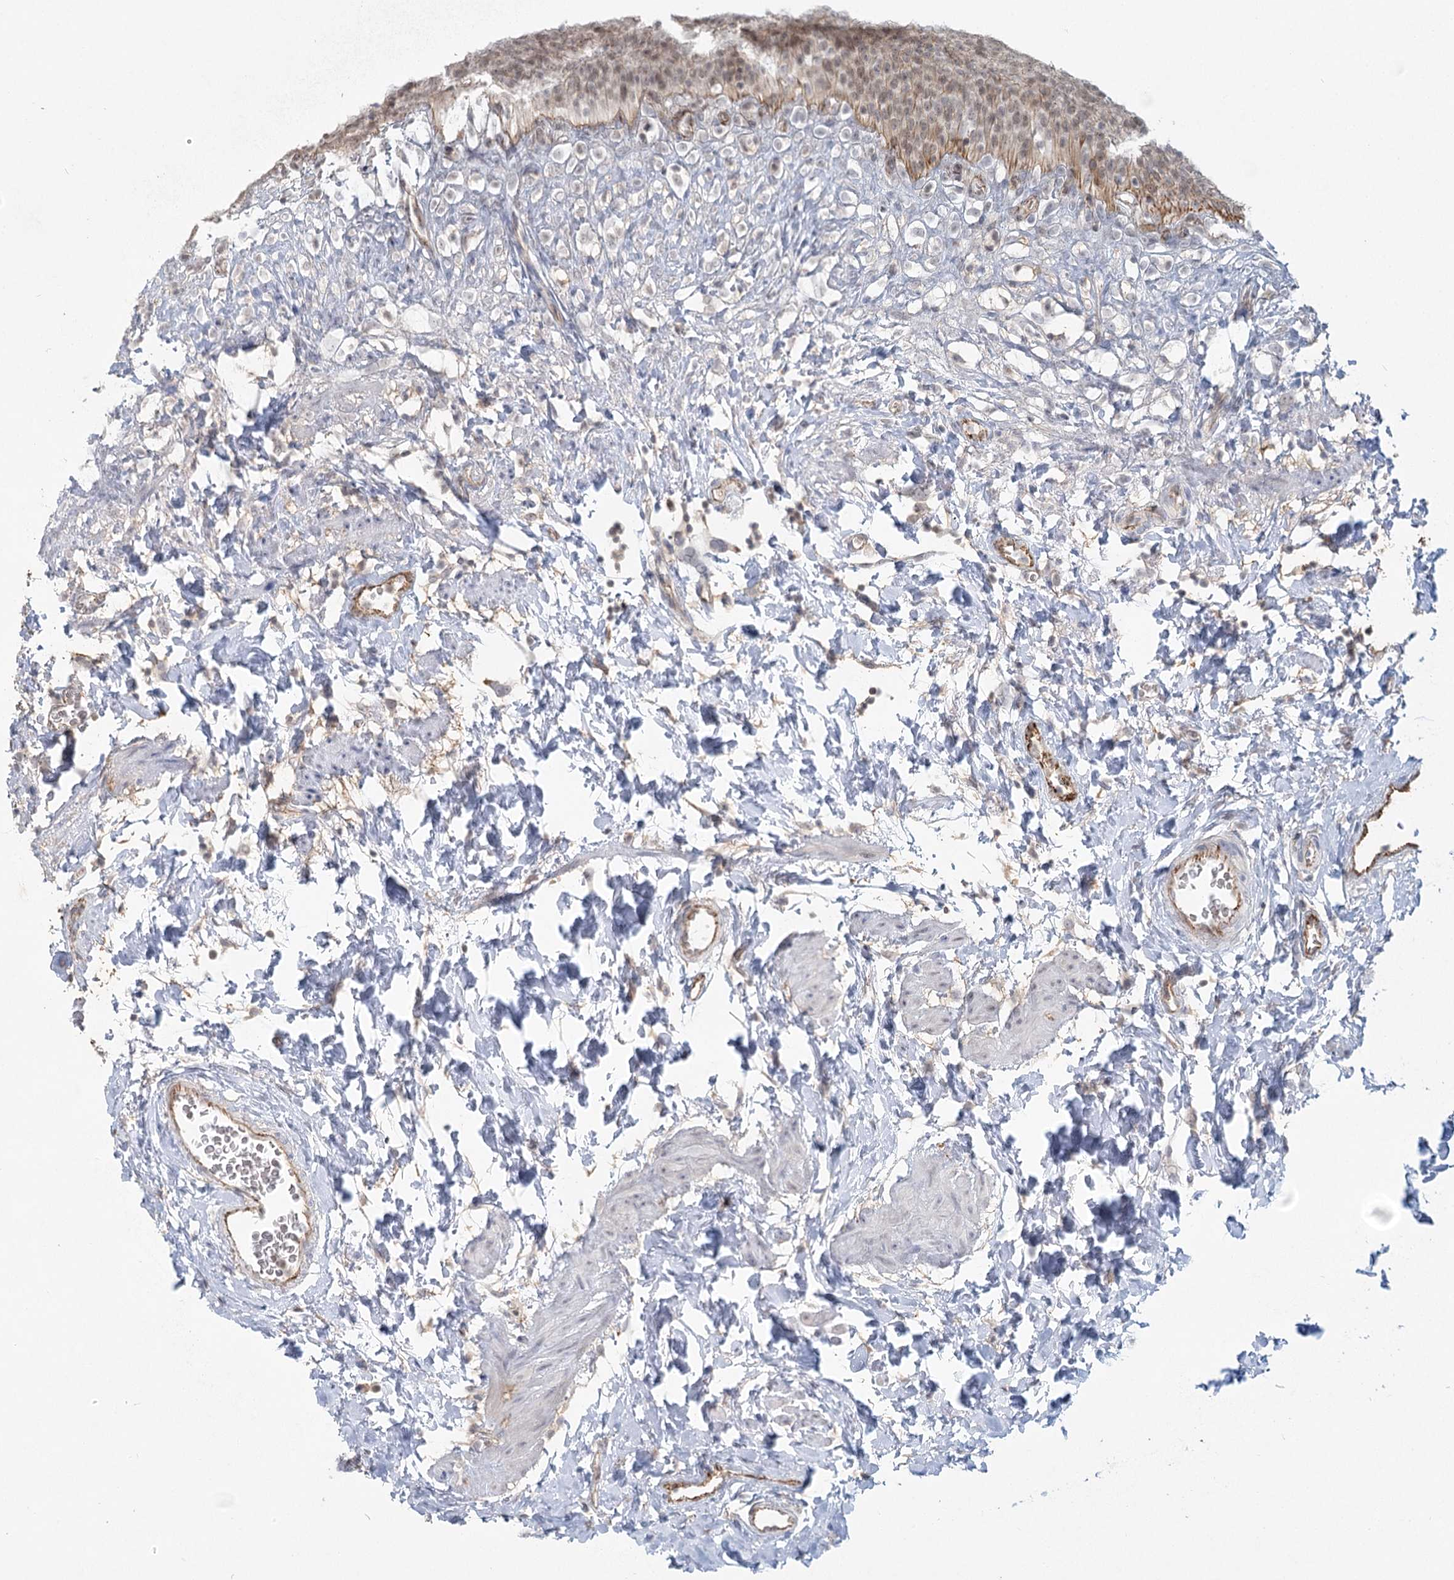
{"staining": {"intensity": "strong", "quantity": "<25%", "location": "cytoplasmic/membranous,nuclear"}, "tissue": "urinary bladder", "cell_type": "Urothelial cells", "image_type": "normal", "snomed": [{"axis": "morphology", "description": "Normal tissue, NOS"}, {"axis": "topography", "description": "Urinary bladder"}], "caption": "Urinary bladder stained for a protein displays strong cytoplasmic/membranous,nuclear positivity in urothelial cells. (DAB IHC, brown staining for protein, blue staining for nuclei).", "gene": "KBTBD4", "patient": {"sex": "female", "age": 79}}